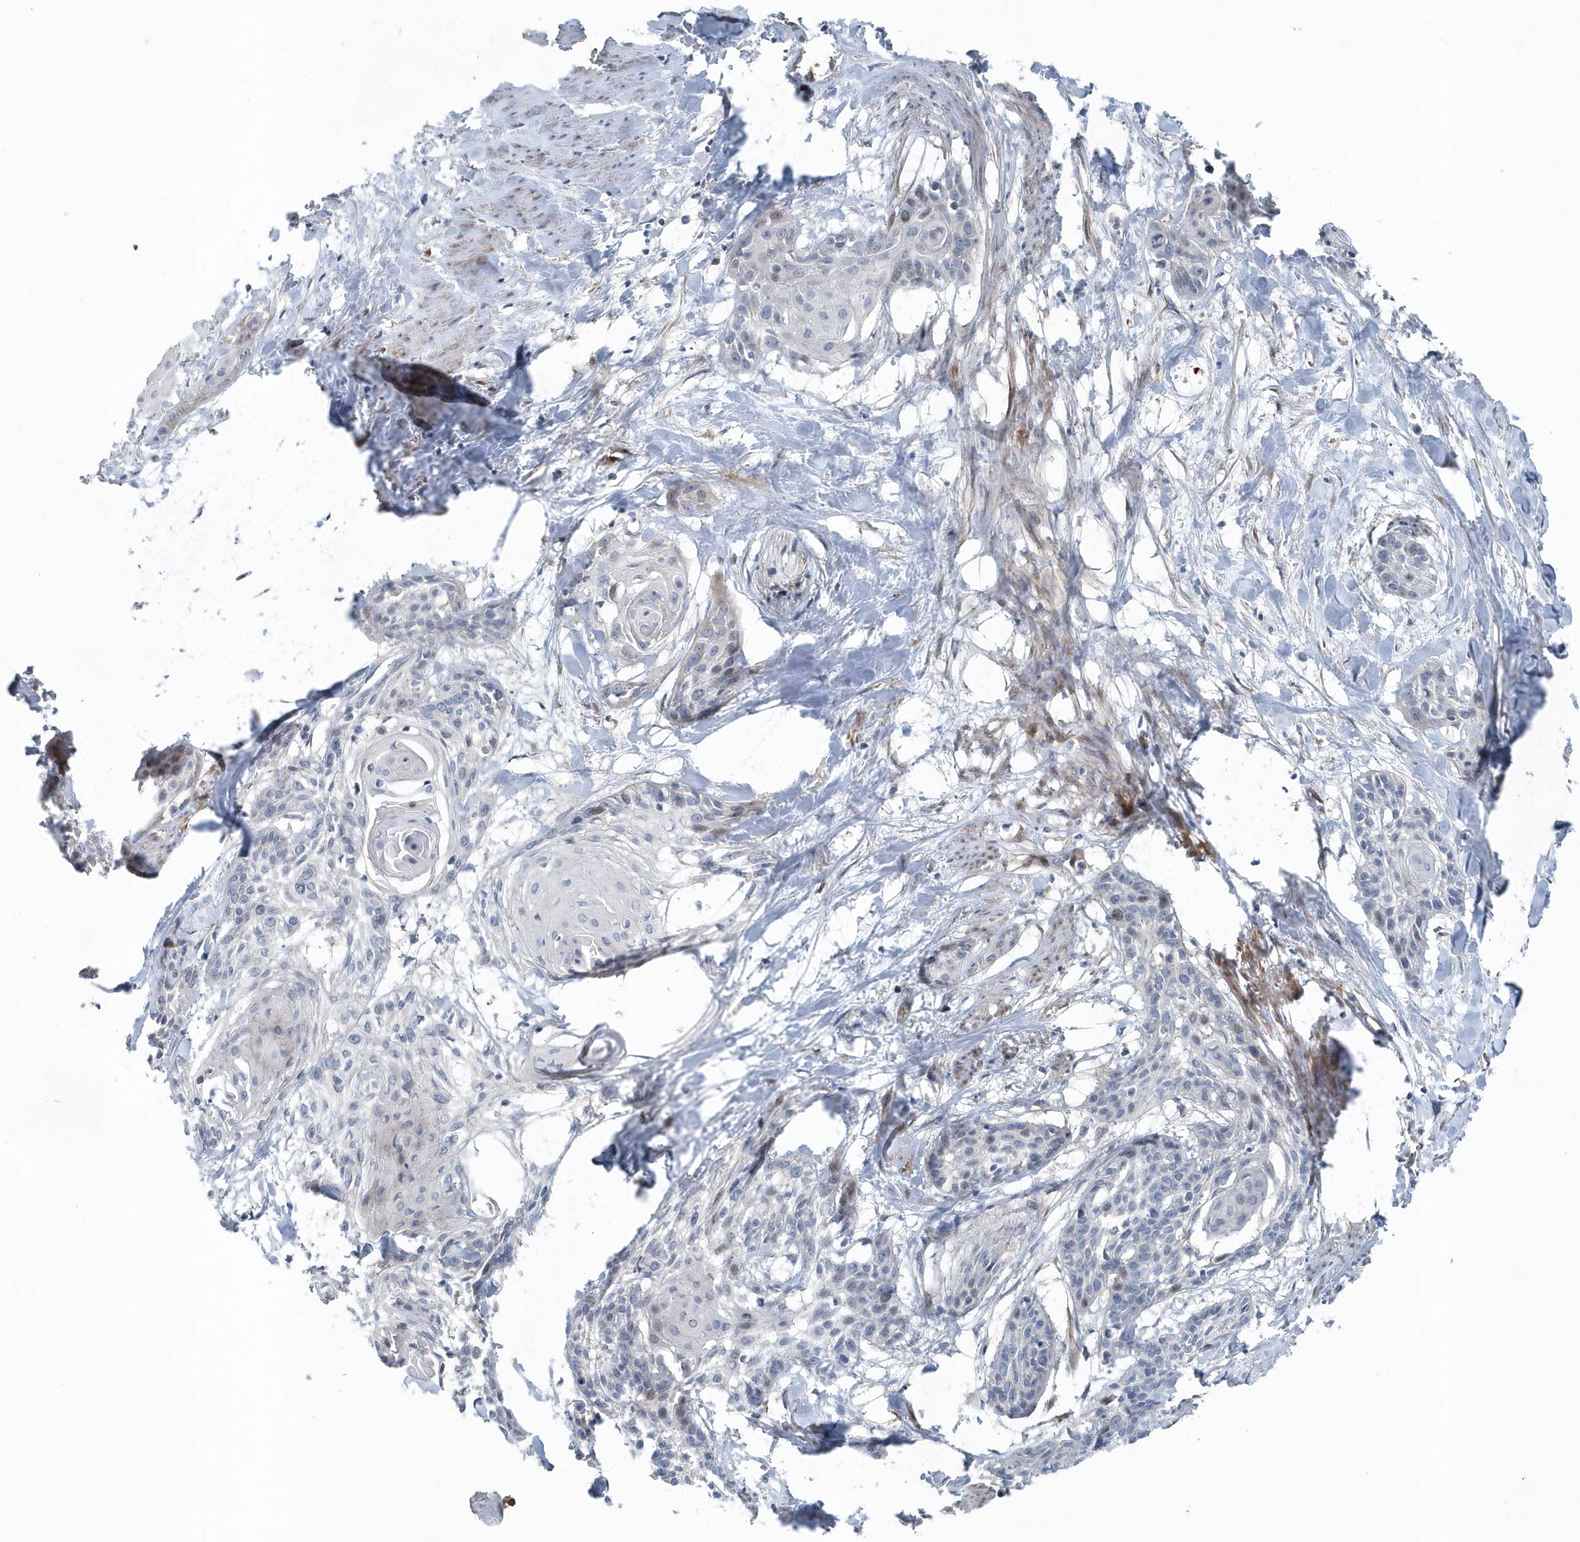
{"staining": {"intensity": "negative", "quantity": "none", "location": "none"}, "tissue": "cervical cancer", "cell_type": "Tumor cells", "image_type": "cancer", "snomed": [{"axis": "morphology", "description": "Squamous cell carcinoma, NOS"}, {"axis": "topography", "description": "Cervix"}], "caption": "High magnification brightfield microscopy of cervical cancer stained with DAB (brown) and counterstained with hematoxylin (blue): tumor cells show no significant expression.", "gene": "MCC", "patient": {"sex": "female", "age": 57}}